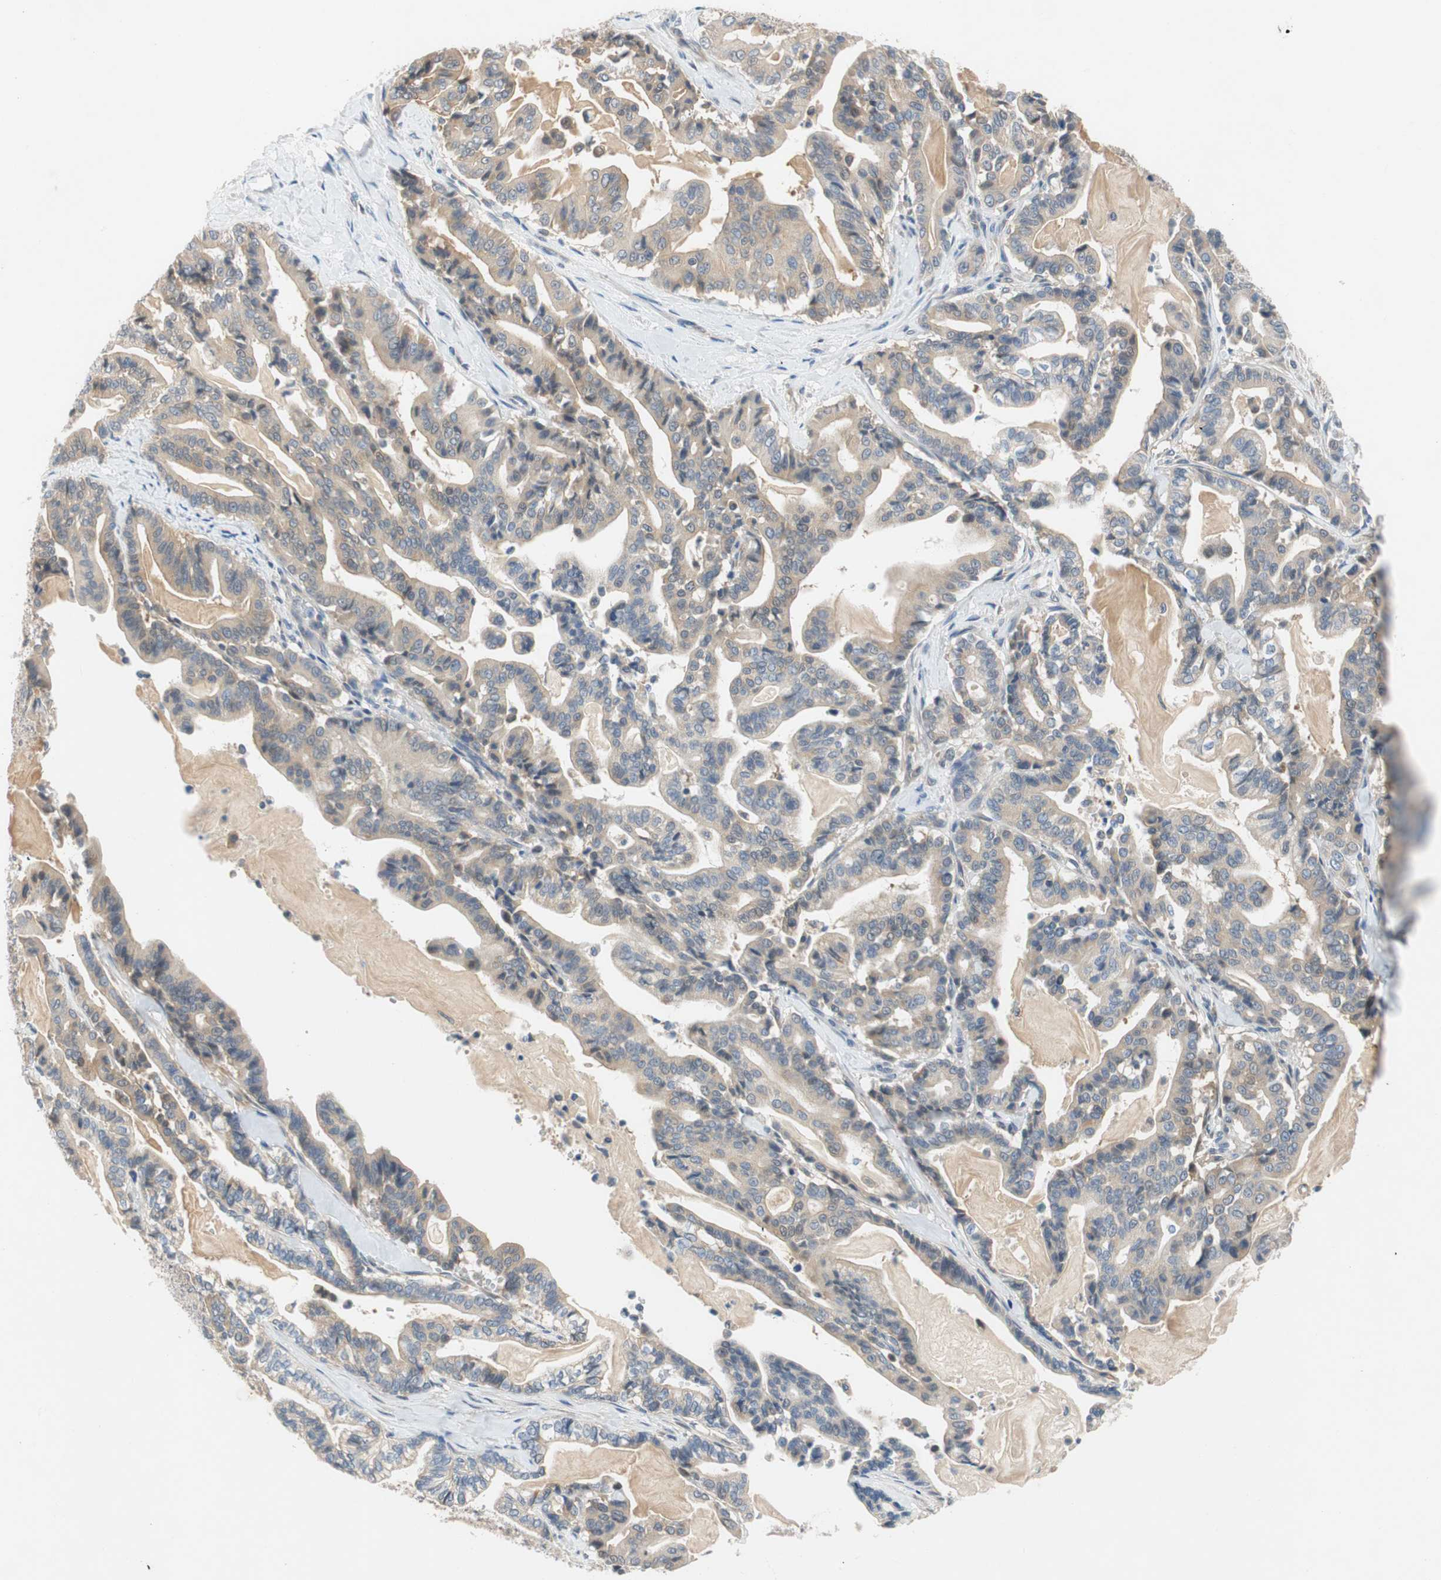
{"staining": {"intensity": "weak", "quantity": "<25%", "location": "cytoplasmic/membranous"}, "tissue": "pancreatic cancer", "cell_type": "Tumor cells", "image_type": "cancer", "snomed": [{"axis": "morphology", "description": "Adenocarcinoma, NOS"}, {"axis": "topography", "description": "Pancreas"}], "caption": "Immunohistochemical staining of adenocarcinoma (pancreatic) displays no significant staining in tumor cells. The staining is performed using DAB brown chromogen with nuclei counter-stained in using hematoxylin.", "gene": "RELB", "patient": {"sex": "male", "age": 63}}